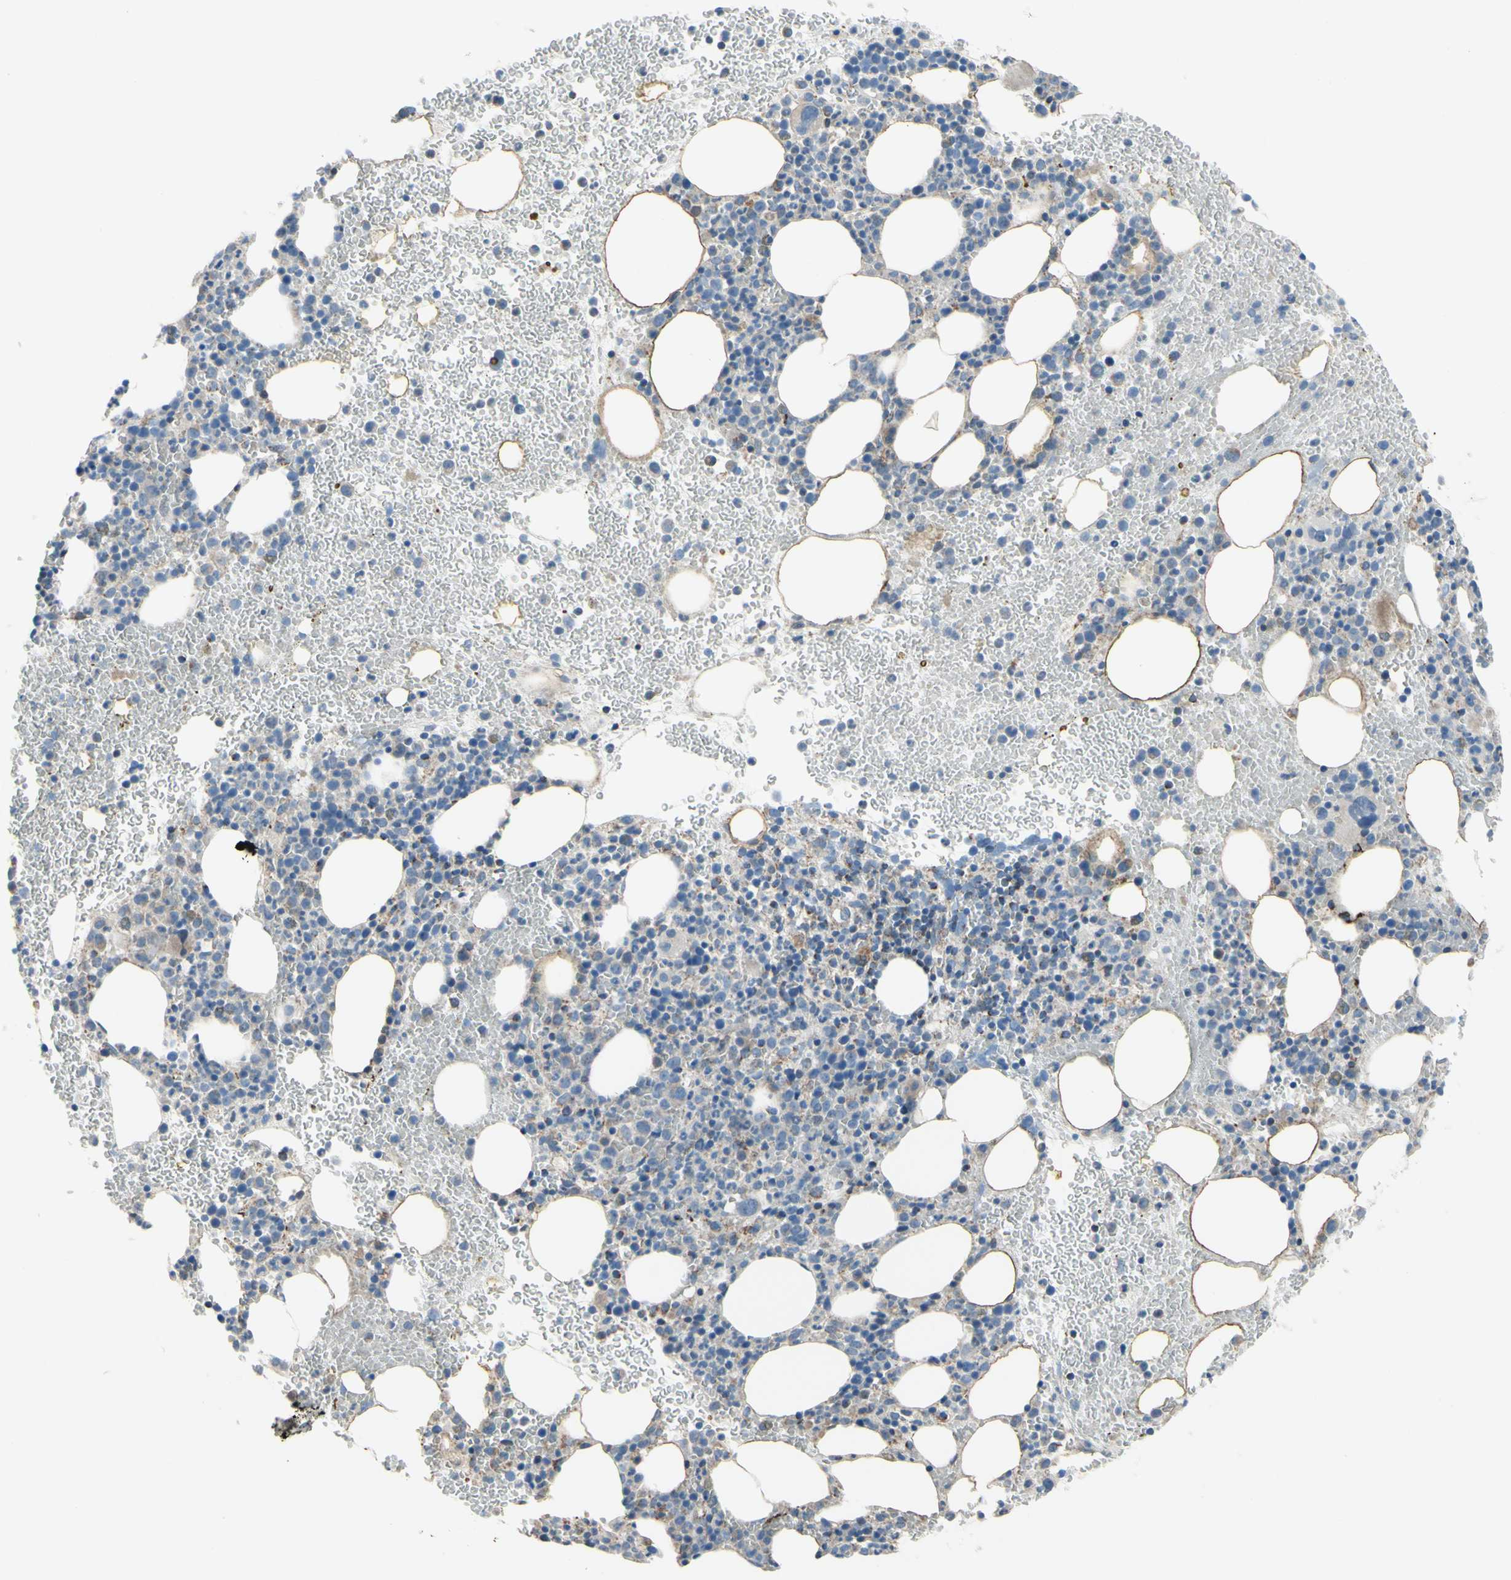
{"staining": {"intensity": "weak", "quantity": "<25%", "location": "cytoplasmic/membranous"}, "tissue": "bone marrow", "cell_type": "Hematopoietic cells", "image_type": "normal", "snomed": [{"axis": "morphology", "description": "Normal tissue, NOS"}, {"axis": "morphology", "description": "Inflammation, NOS"}, {"axis": "topography", "description": "Bone marrow"}], "caption": "Immunohistochemistry photomicrograph of normal bone marrow stained for a protein (brown), which demonstrates no positivity in hematopoietic cells. The staining was performed using DAB to visualize the protein expression in brown, while the nuclei were stained in blue with hematoxylin (Magnification: 20x).", "gene": "GLT8D1", "patient": {"sex": "female", "age": 54}}